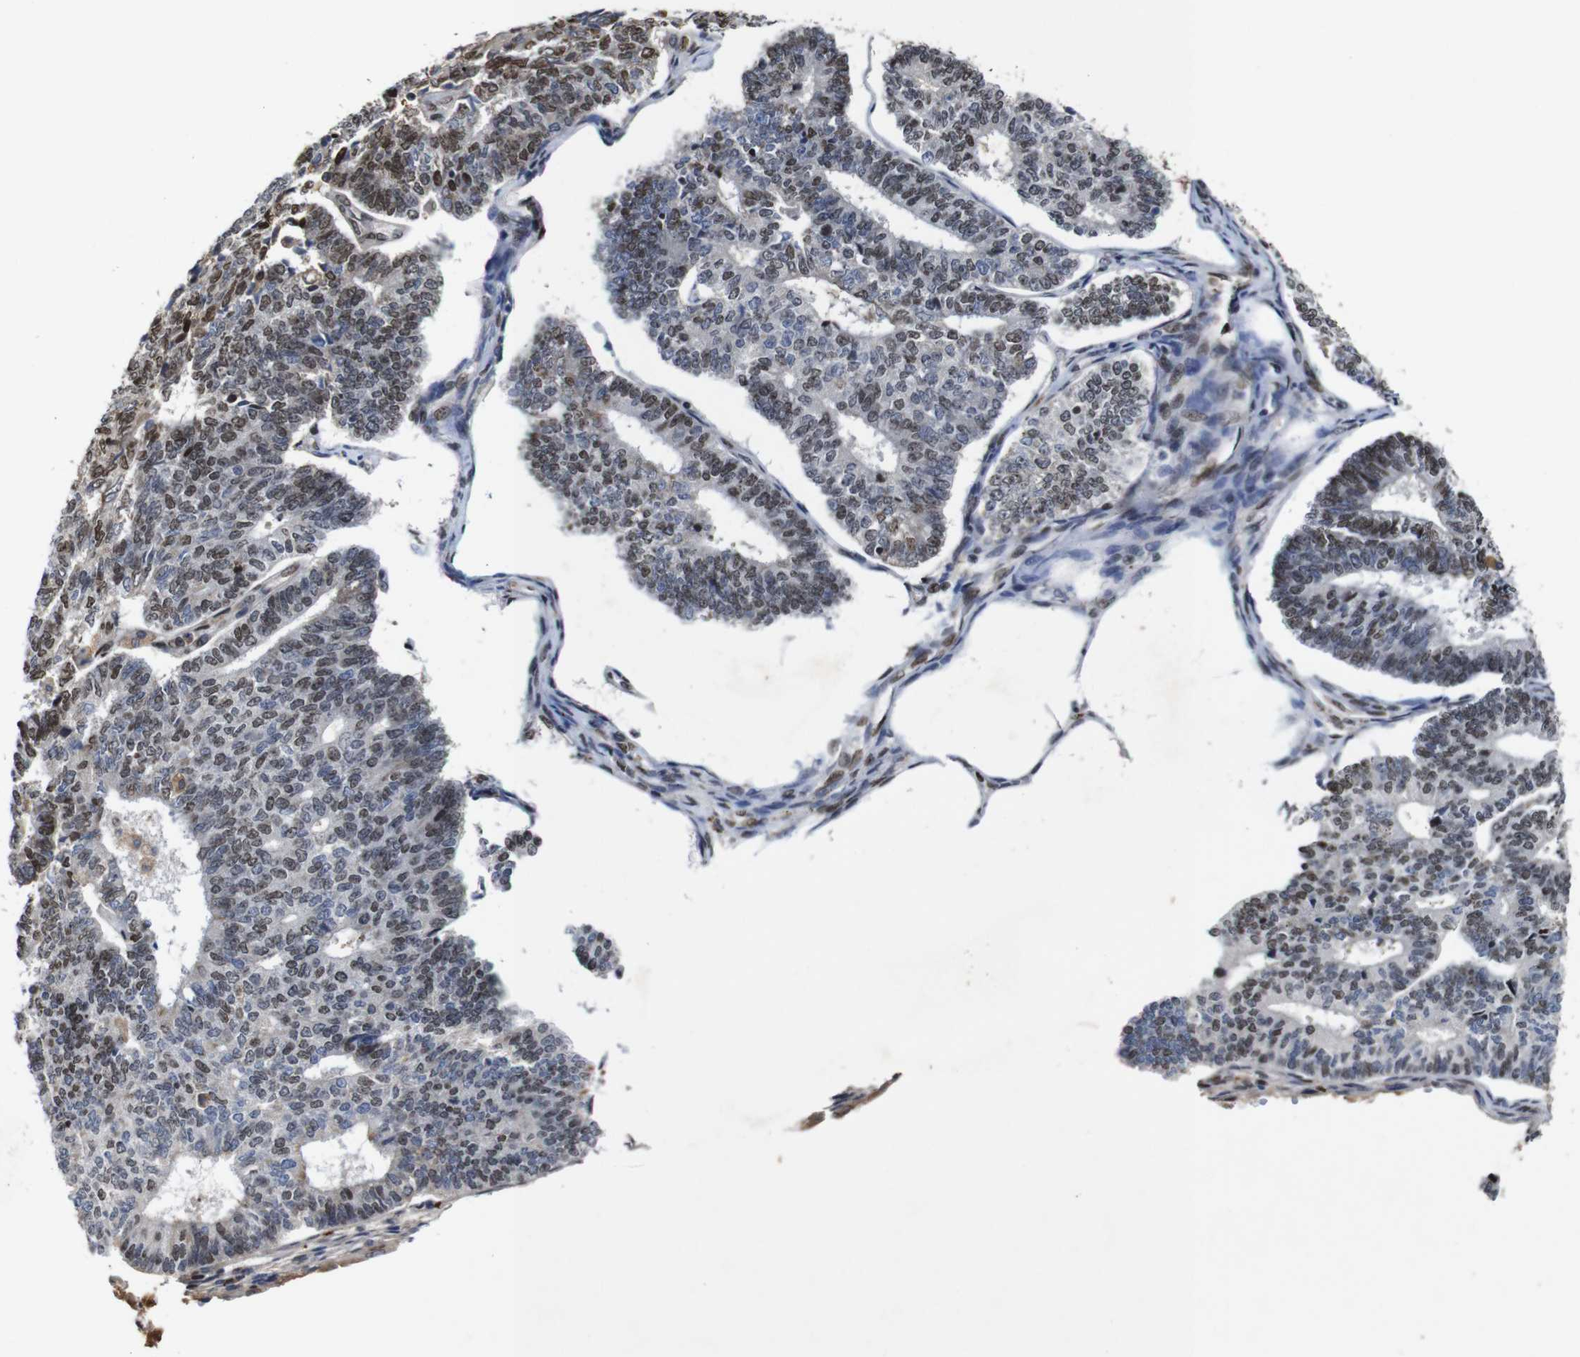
{"staining": {"intensity": "moderate", "quantity": "<25%", "location": "cytoplasmic/membranous,nuclear"}, "tissue": "endometrial cancer", "cell_type": "Tumor cells", "image_type": "cancer", "snomed": [{"axis": "morphology", "description": "Adenocarcinoma, NOS"}, {"axis": "topography", "description": "Endometrium"}], "caption": "Tumor cells exhibit low levels of moderate cytoplasmic/membranous and nuclear staining in approximately <25% of cells in human endometrial cancer.", "gene": "MYC", "patient": {"sex": "female", "age": 70}}